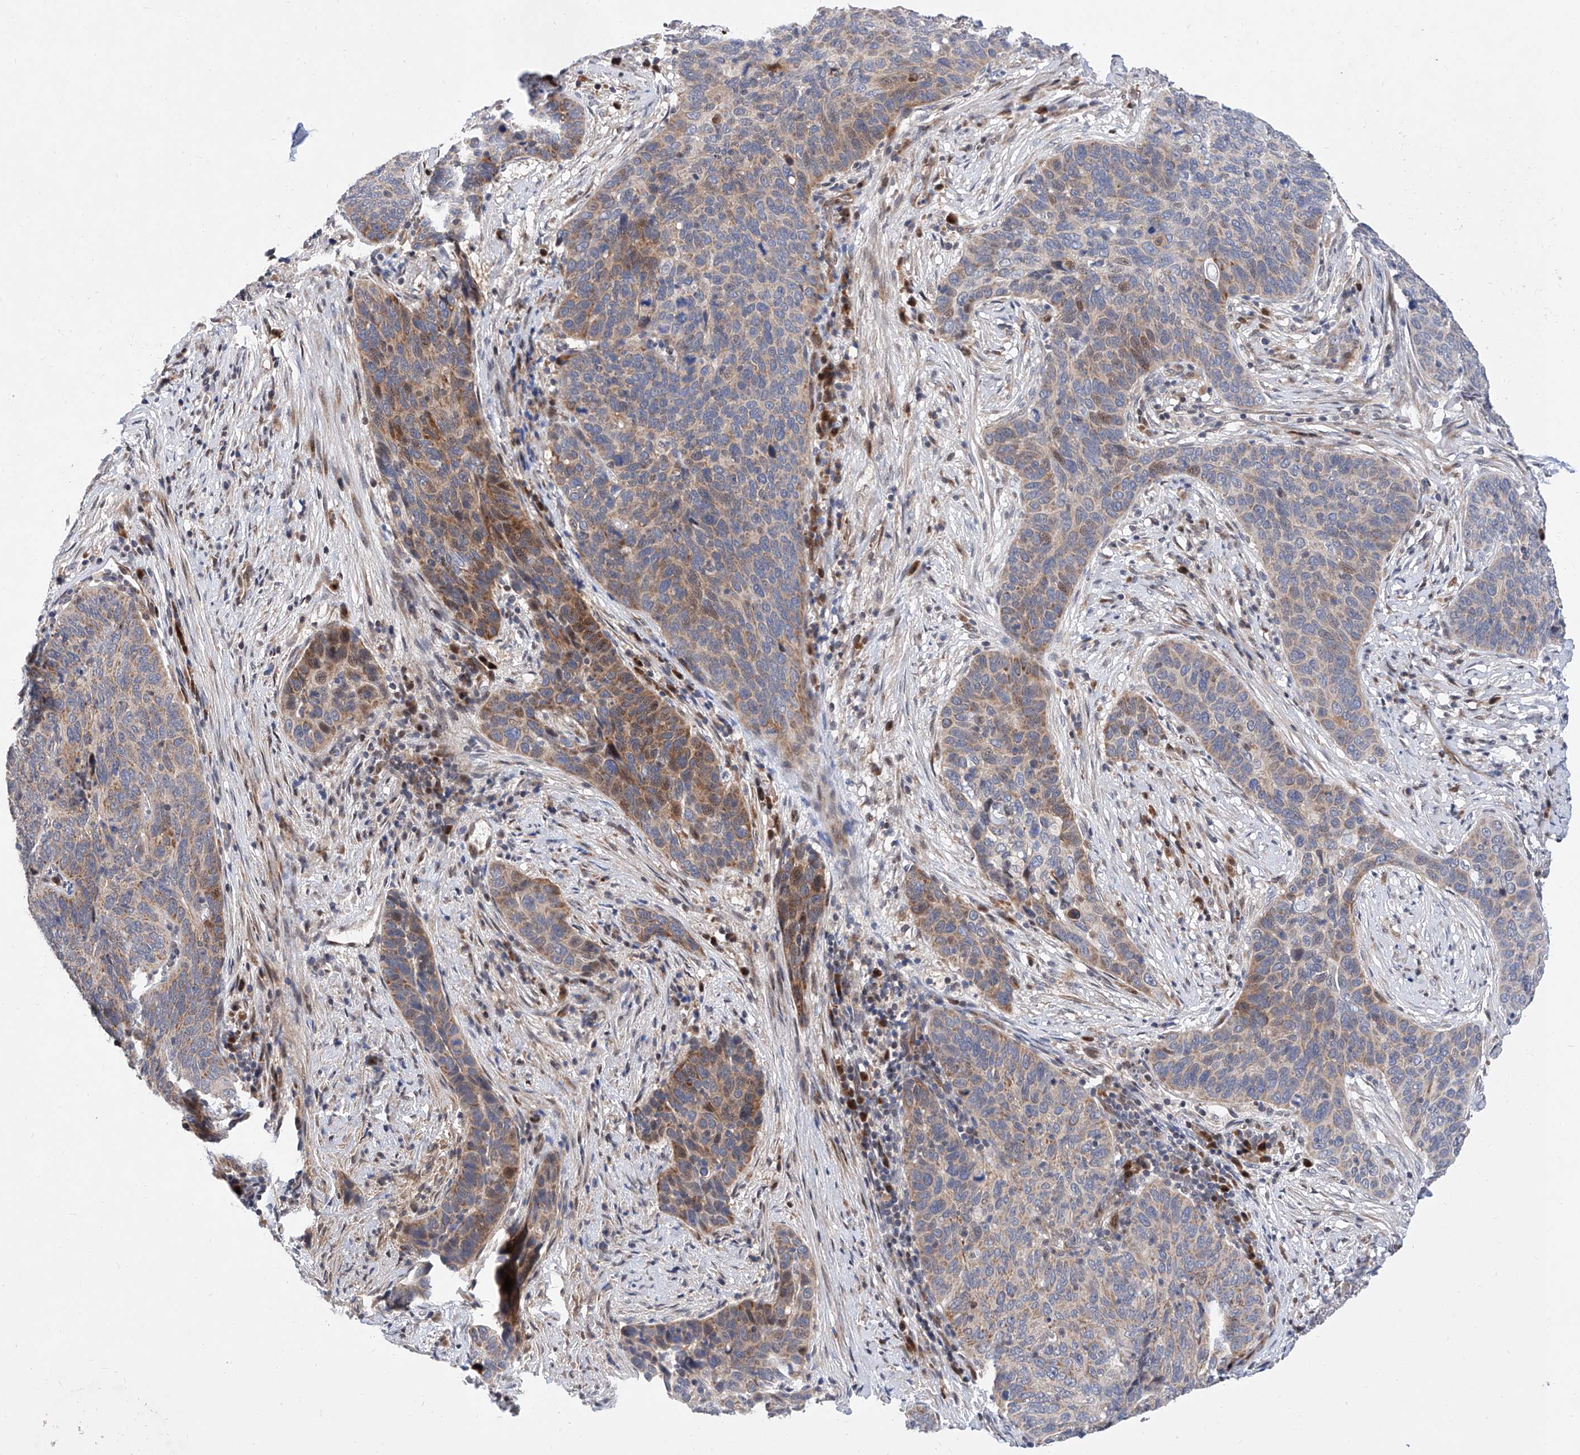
{"staining": {"intensity": "moderate", "quantity": "25%-75%", "location": "cytoplasmic/membranous"}, "tissue": "cervical cancer", "cell_type": "Tumor cells", "image_type": "cancer", "snomed": [{"axis": "morphology", "description": "Squamous cell carcinoma, NOS"}, {"axis": "topography", "description": "Cervix"}], "caption": "Moderate cytoplasmic/membranous protein positivity is present in approximately 25%-75% of tumor cells in squamous cell carcinoma (cervical). The staining is performed using DAB (3,3'-diaminobenzidine) brown chromogen to label protein expression. The nuclei are counter-stained blue using hematoxylin.", "gene": "FUCA2", "patient": {"sex": "female", "age": 60}}